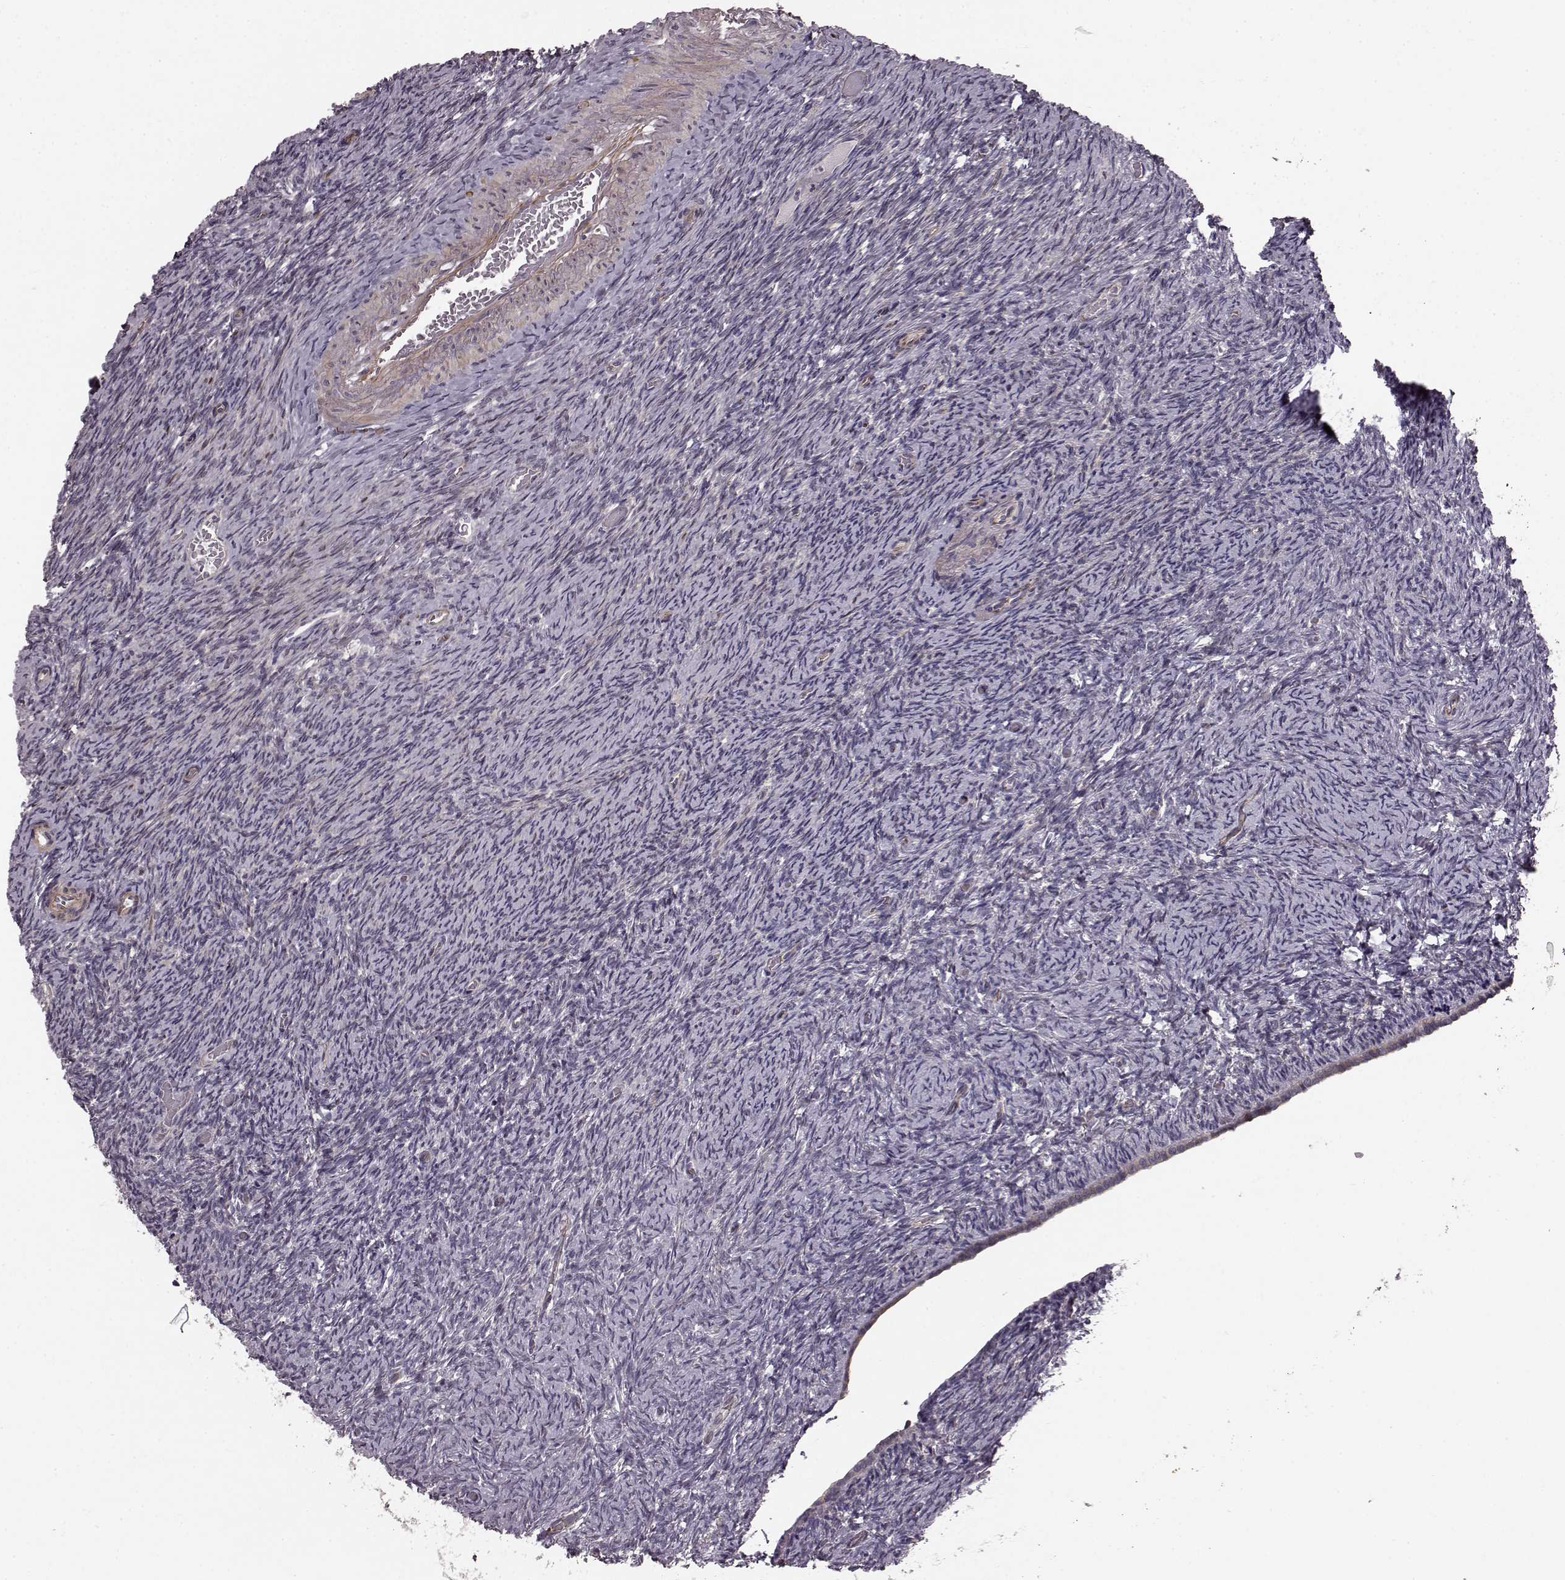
{"staining": {"intensity": "negative", "quantity": "none", "location": "none"}, "tissue": "ovary", "cell_type": "Ovarian stroma cells", "image_type": "normal", "snomed": [{"axis": "morphology", "description": "Normal tissue, NOS"}, {"axis": "topography", "description": "Ovary"}], "caption": "The histopathology image reveals no staining of ovarian stroma cells in benign ovary.", "gene": "SLC22A18", "patient": {"sex": "female", "age": 39}}